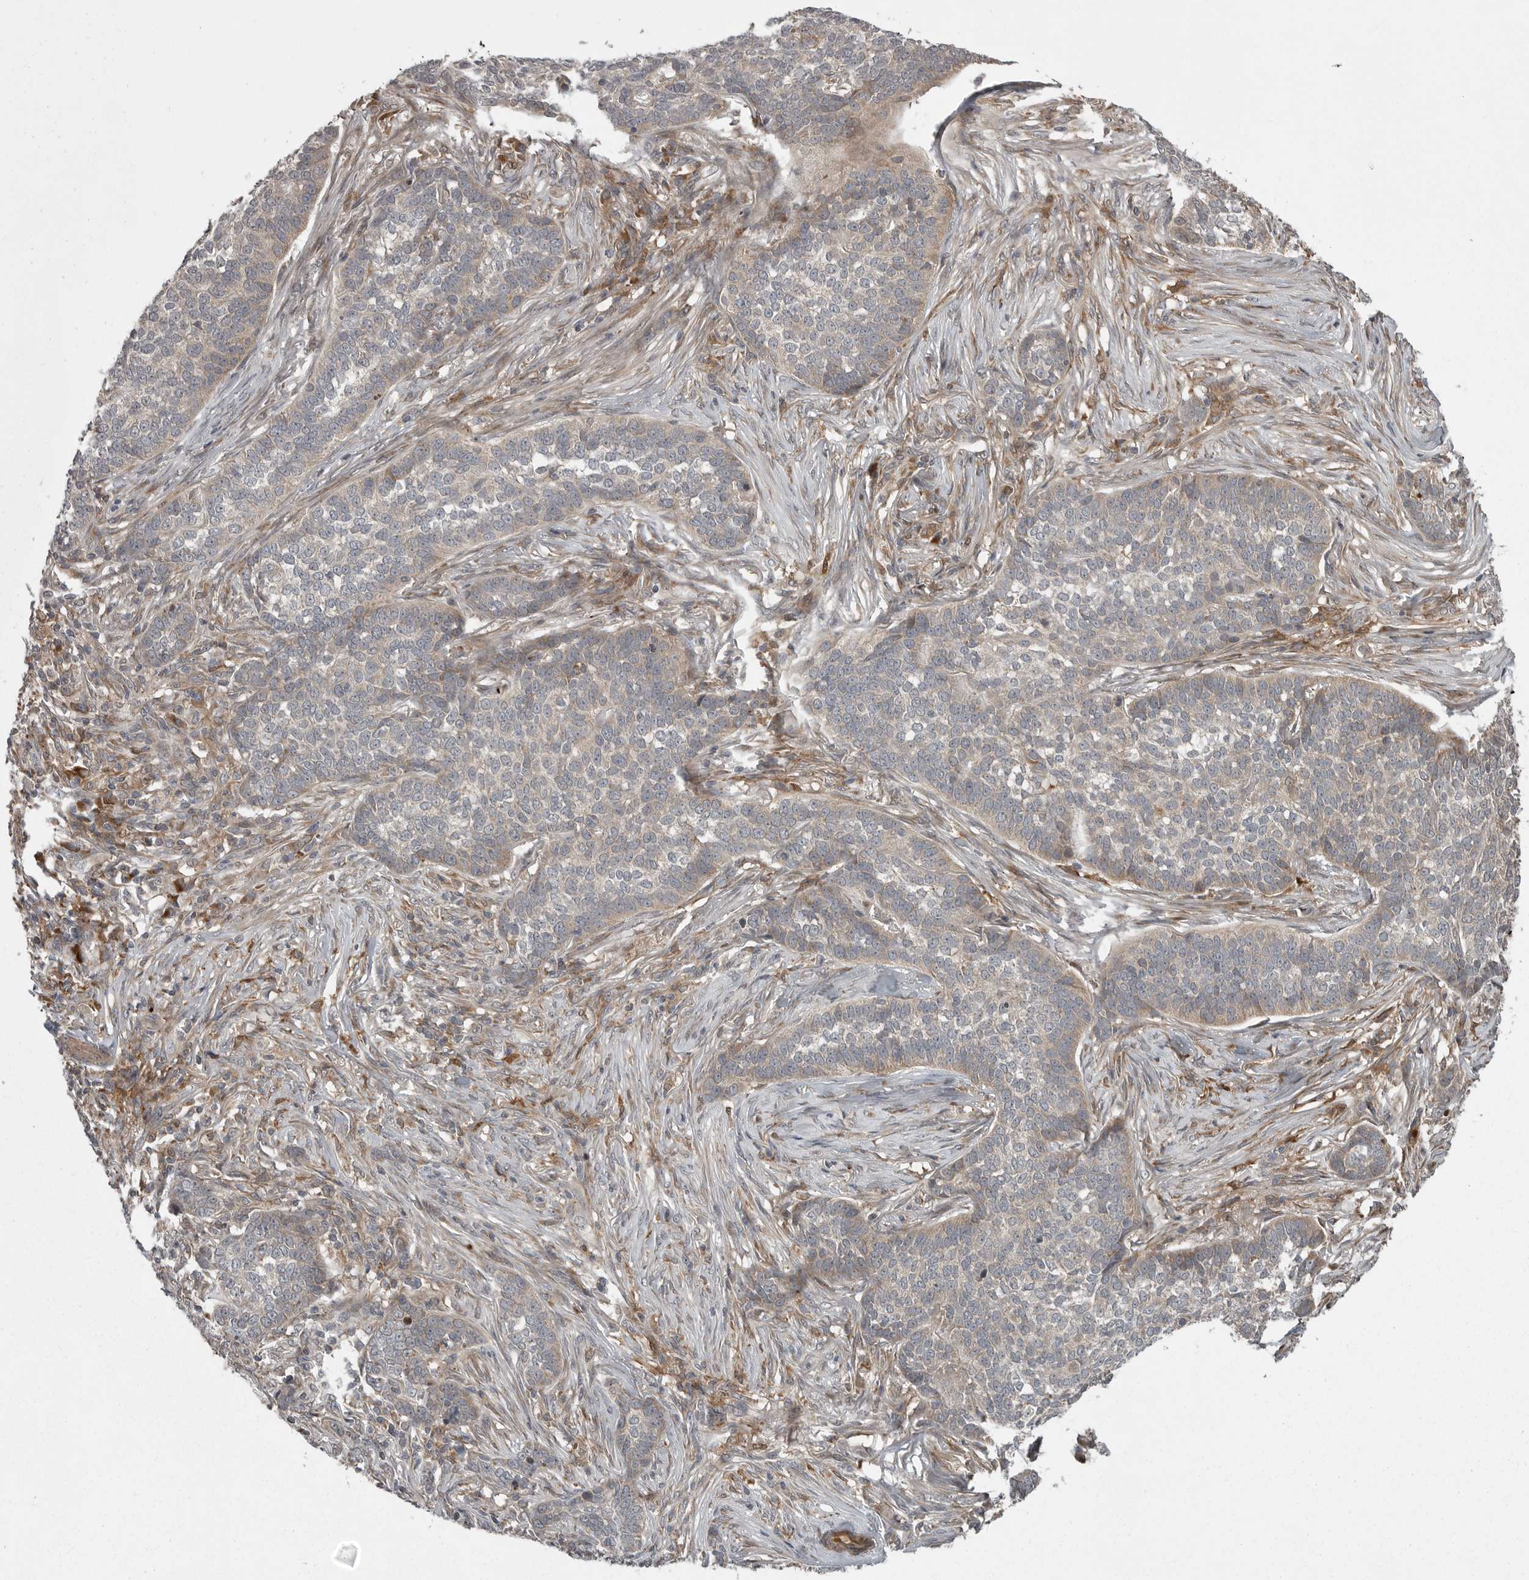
{"staining": {"intensity": "weak", "quantity": "<25%", "location": "cytoplasmic/membranous"}, "tissue": "skin cancer", "cell_type": "Tumor cells", "image_type": "cancer", "snomed": [{"axis": "morphology", "description": "Basal cell carcinoma"}, {"axis": "topography", "description": "Skin"}], "caption": "Immunohistochemistry photomicrograph of skin cancer stained for a protein (brown), which reveals no staining in tumor cells.", "gene": "GPR31", "patient": {"sex": "male", "age": 85}}